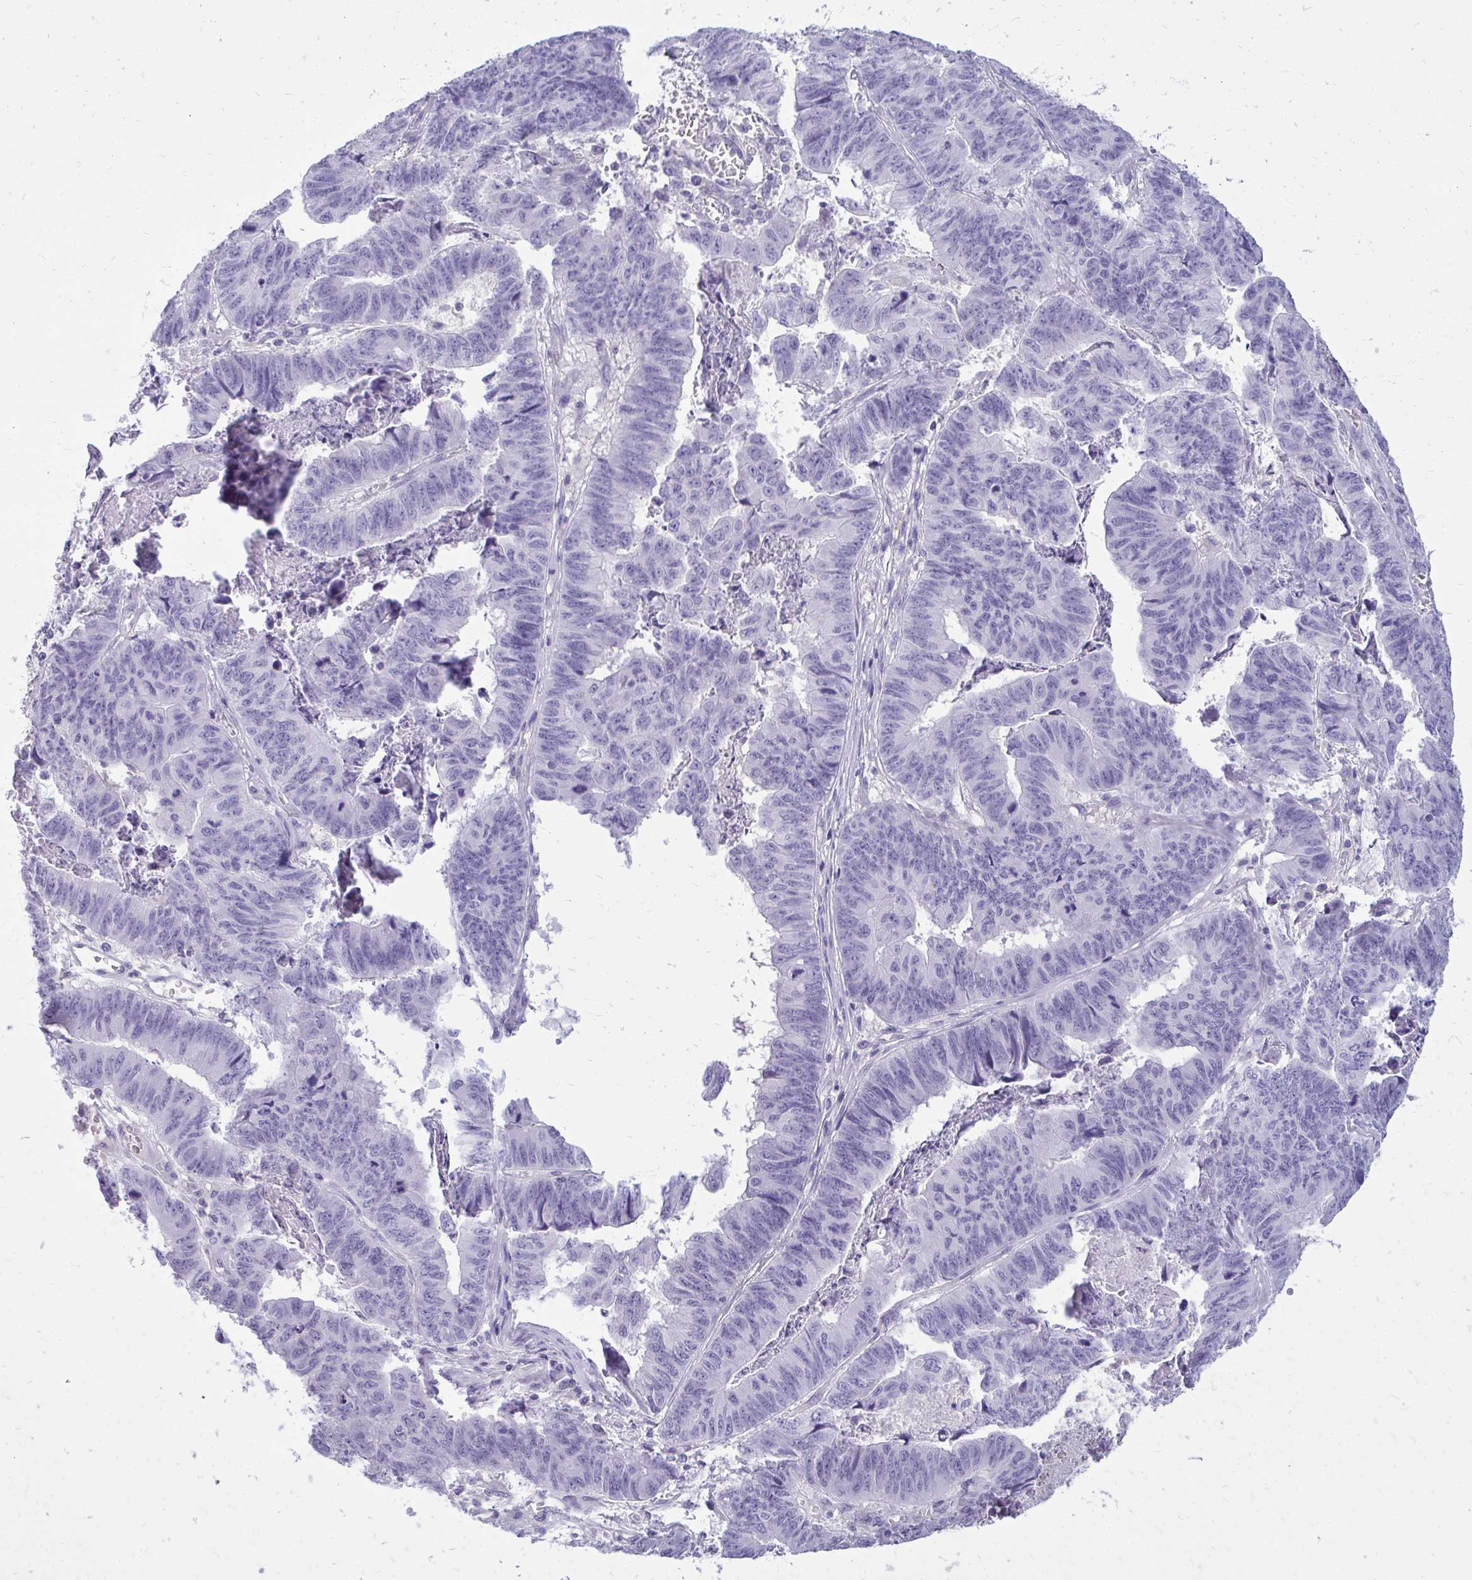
{"staining": {"intensity": "negative", "quantity": "none", "location": "none"}, "tissue": "stomach cancer", "cell_type": "Tumor cells", "image_type": "cancer", "snomed": [{"axis": "morphology", "description": "Adenocarcinoma, NOS"}, {"axis": "topography", "description": "Stomach, lower"}], "caption": "Immunohistochemistry histopathology image of stomach adenocarcinoma stained for a protein (brown), which demonstrates no expression in tumor cells.", "gene": "FABP3", "patient": {"sex": "male", "age": 77}}